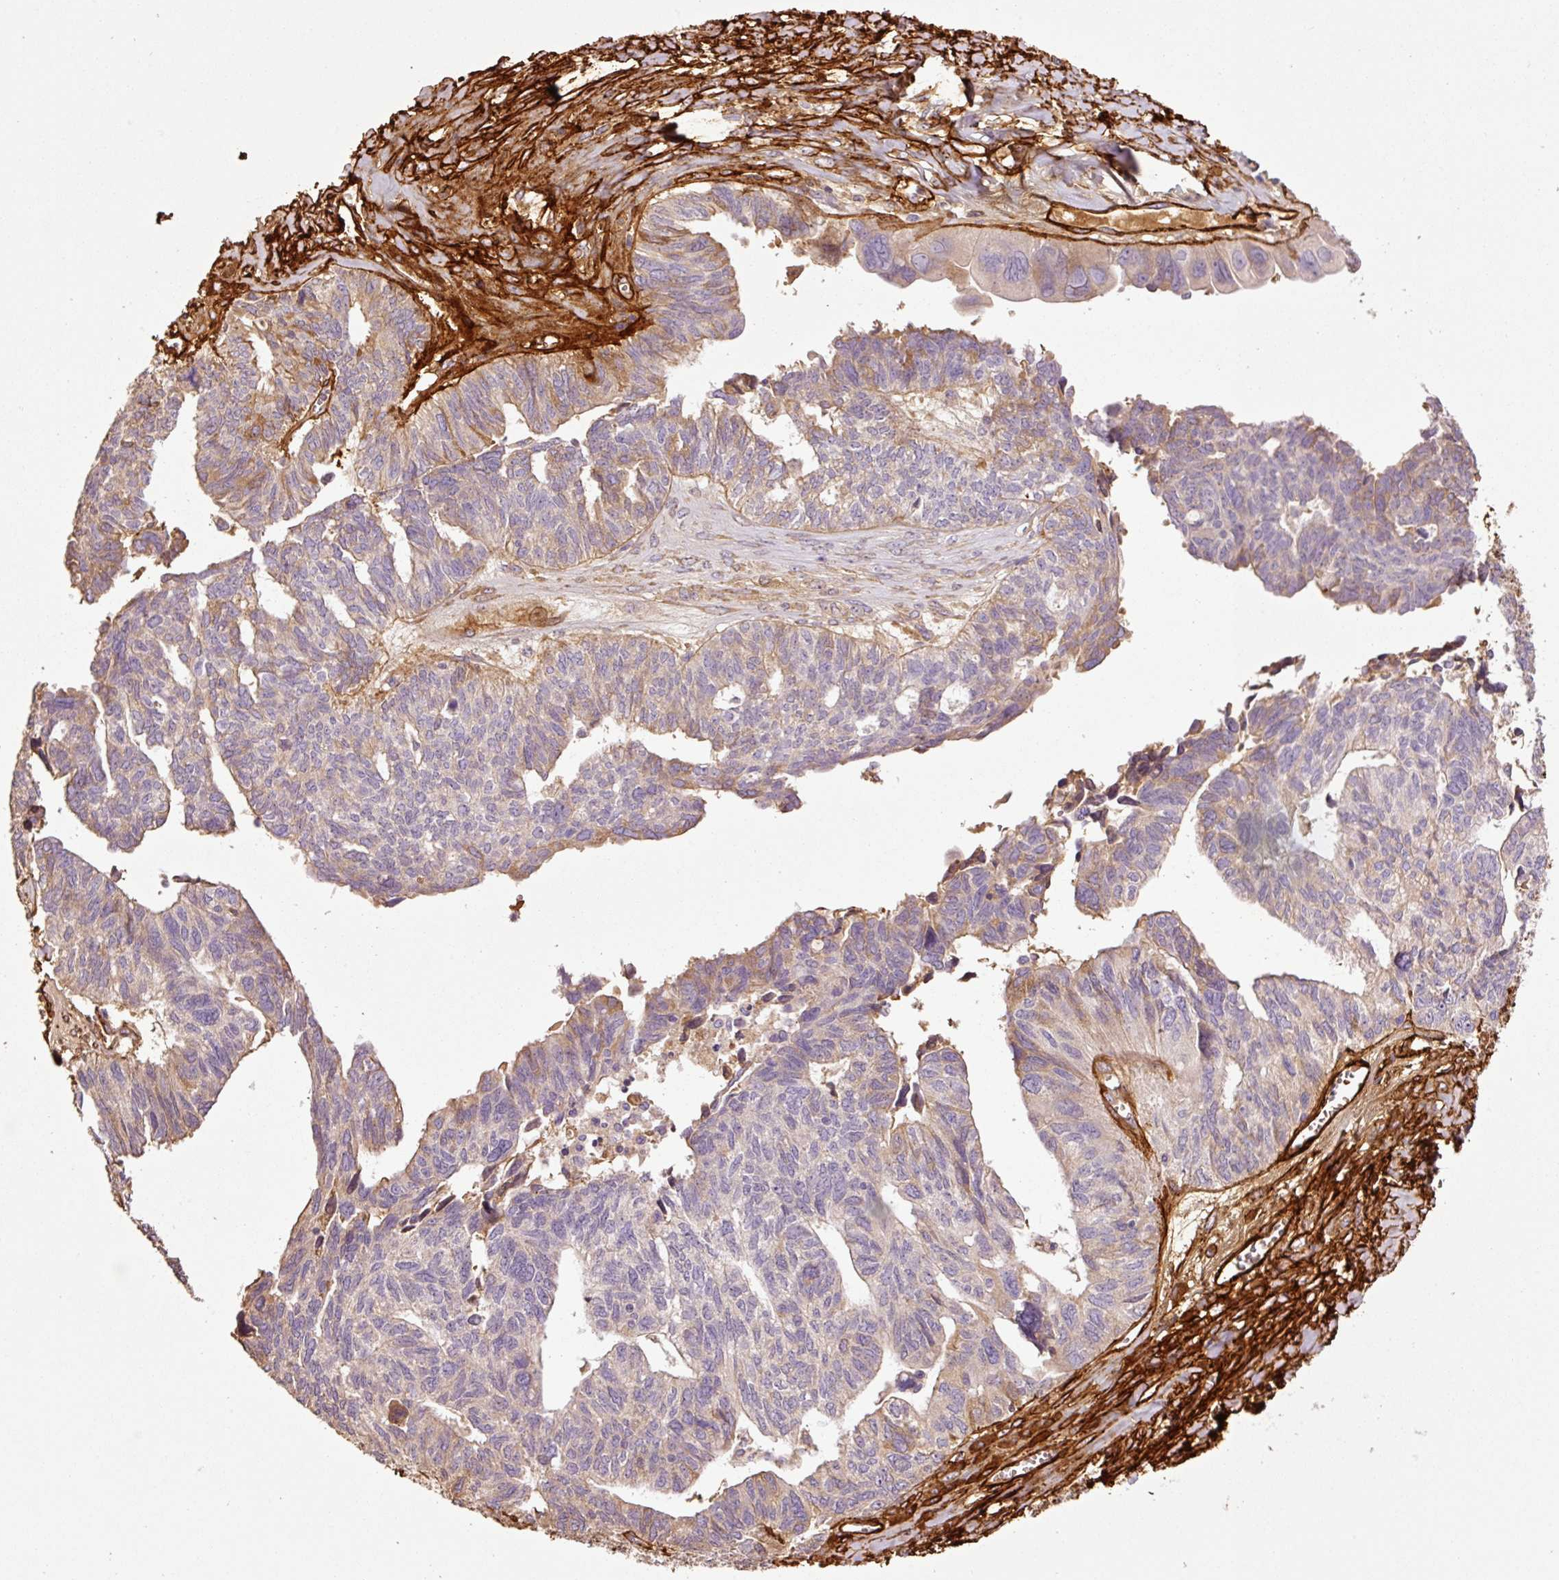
{"staining": {"intensity": "weak", "quantity": "<25%", "location": "cytoplasmic/membranous"}, "tissue": "ovarian cancer", "cell_type": "Tumor cells", "image_type": "cancer", "snomed": [{"axis": "morphology", "description": "Cystadenocarcinoma, serous, NOS"}, {"axis": "topography", "description": "Ovary"}], "caption": "Immunohistochemical staining of serous cystadenocarcinoma (ovarian) reveals no significant staining in tumor cells.", "gene": "NID2", "patient": {"sex": "female", "age": 79}}